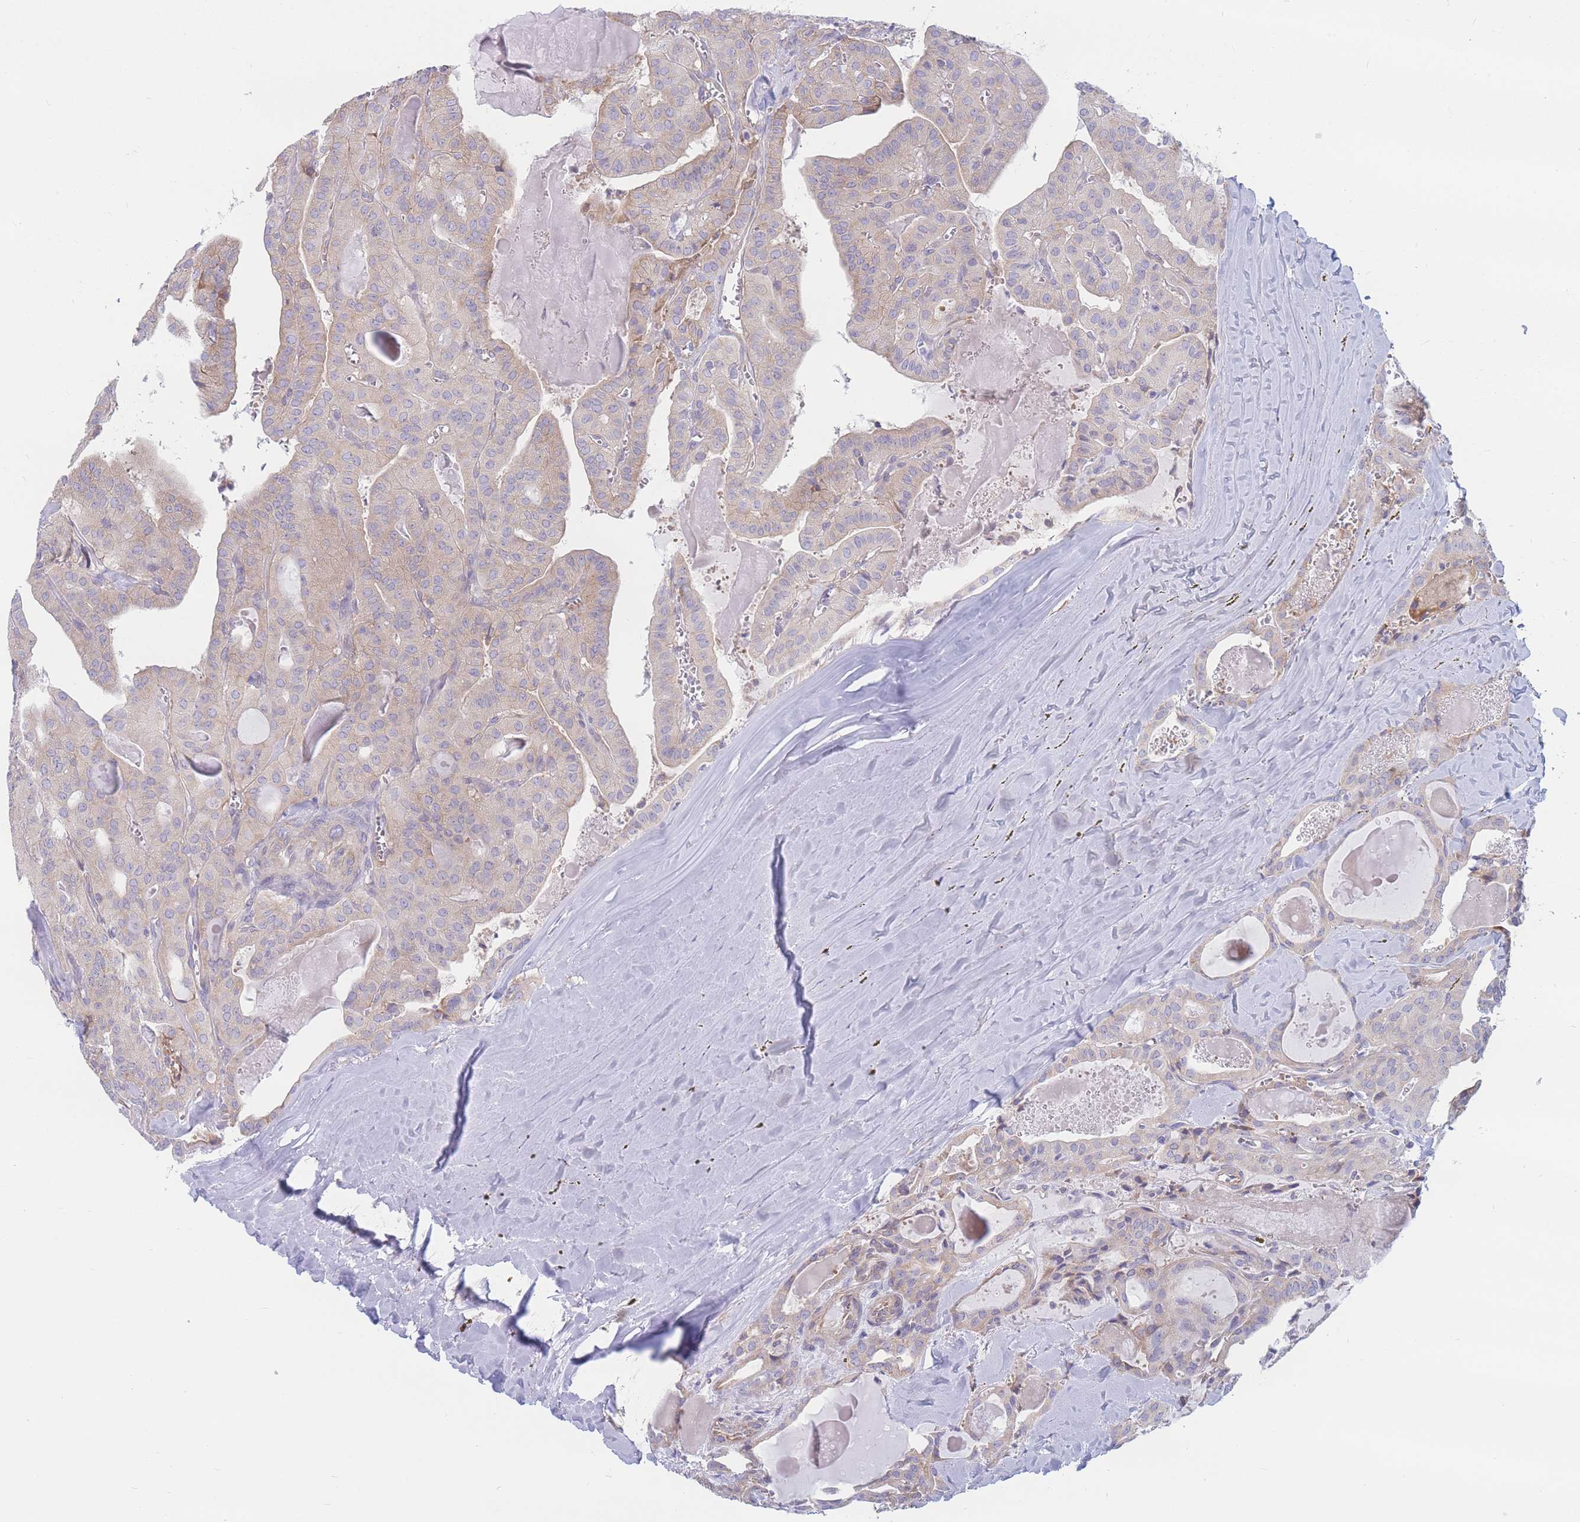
{"staining": {"intensity": "negative", "quantity": "none", "location": "none"}, "tissue": "thyroid cancer", "cell_type": "Tumor cells", "image_type": "cancer", "snomed": [{"axis": "morphology", "description": "Papillary adenocarcinoma, NOS"}, {"axis": "topography", "description": "Thyroid gland"}], "caption": "Tumor cells show no significant staining in thyroid cancer.", "gene": "RPL8", "patient": {"sex": "male", "age": 52}}